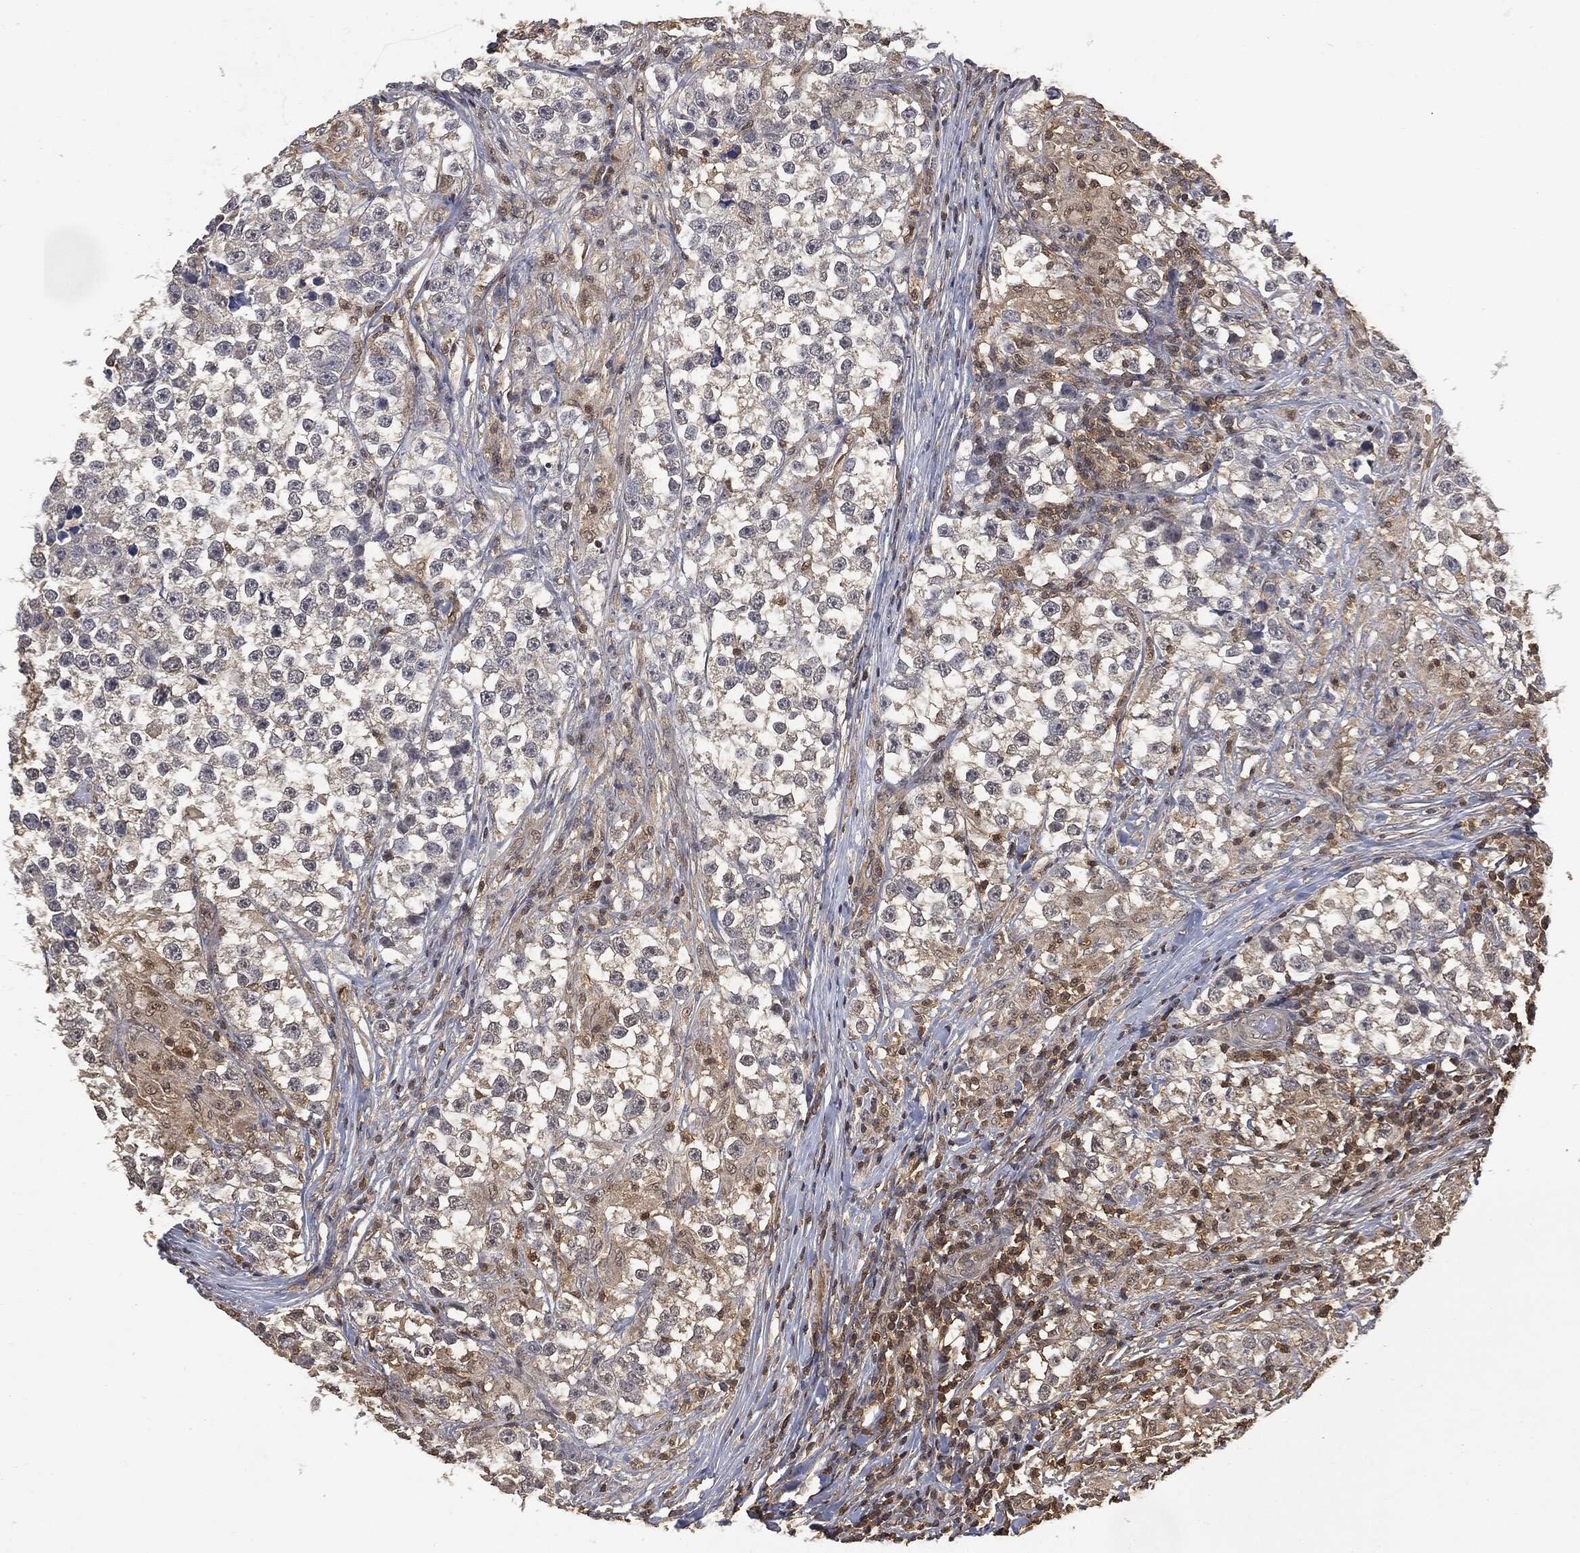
{"staining": {"intensity": "moderate", "quantity": "<25%", "location": "cytoplasmic/membranous"}, "tissue": "testis cancer", "cell_type": "Tumor cells", "image_type": "cancer", "snomed": [{"axis": "morphology", "description": "Seminoma, NOS"}, {"axis": "topography", "description": "Testis"}], "caption": "Protein staining of testis cancer (seminoma) tissue exhibits moderate cytoplasmic/membranous positivity in approximately <25% of tumor cells. Nuclei are stained in blue.", "gene": "PSMB10", "patient": {"sex": "male", "age": 46}}